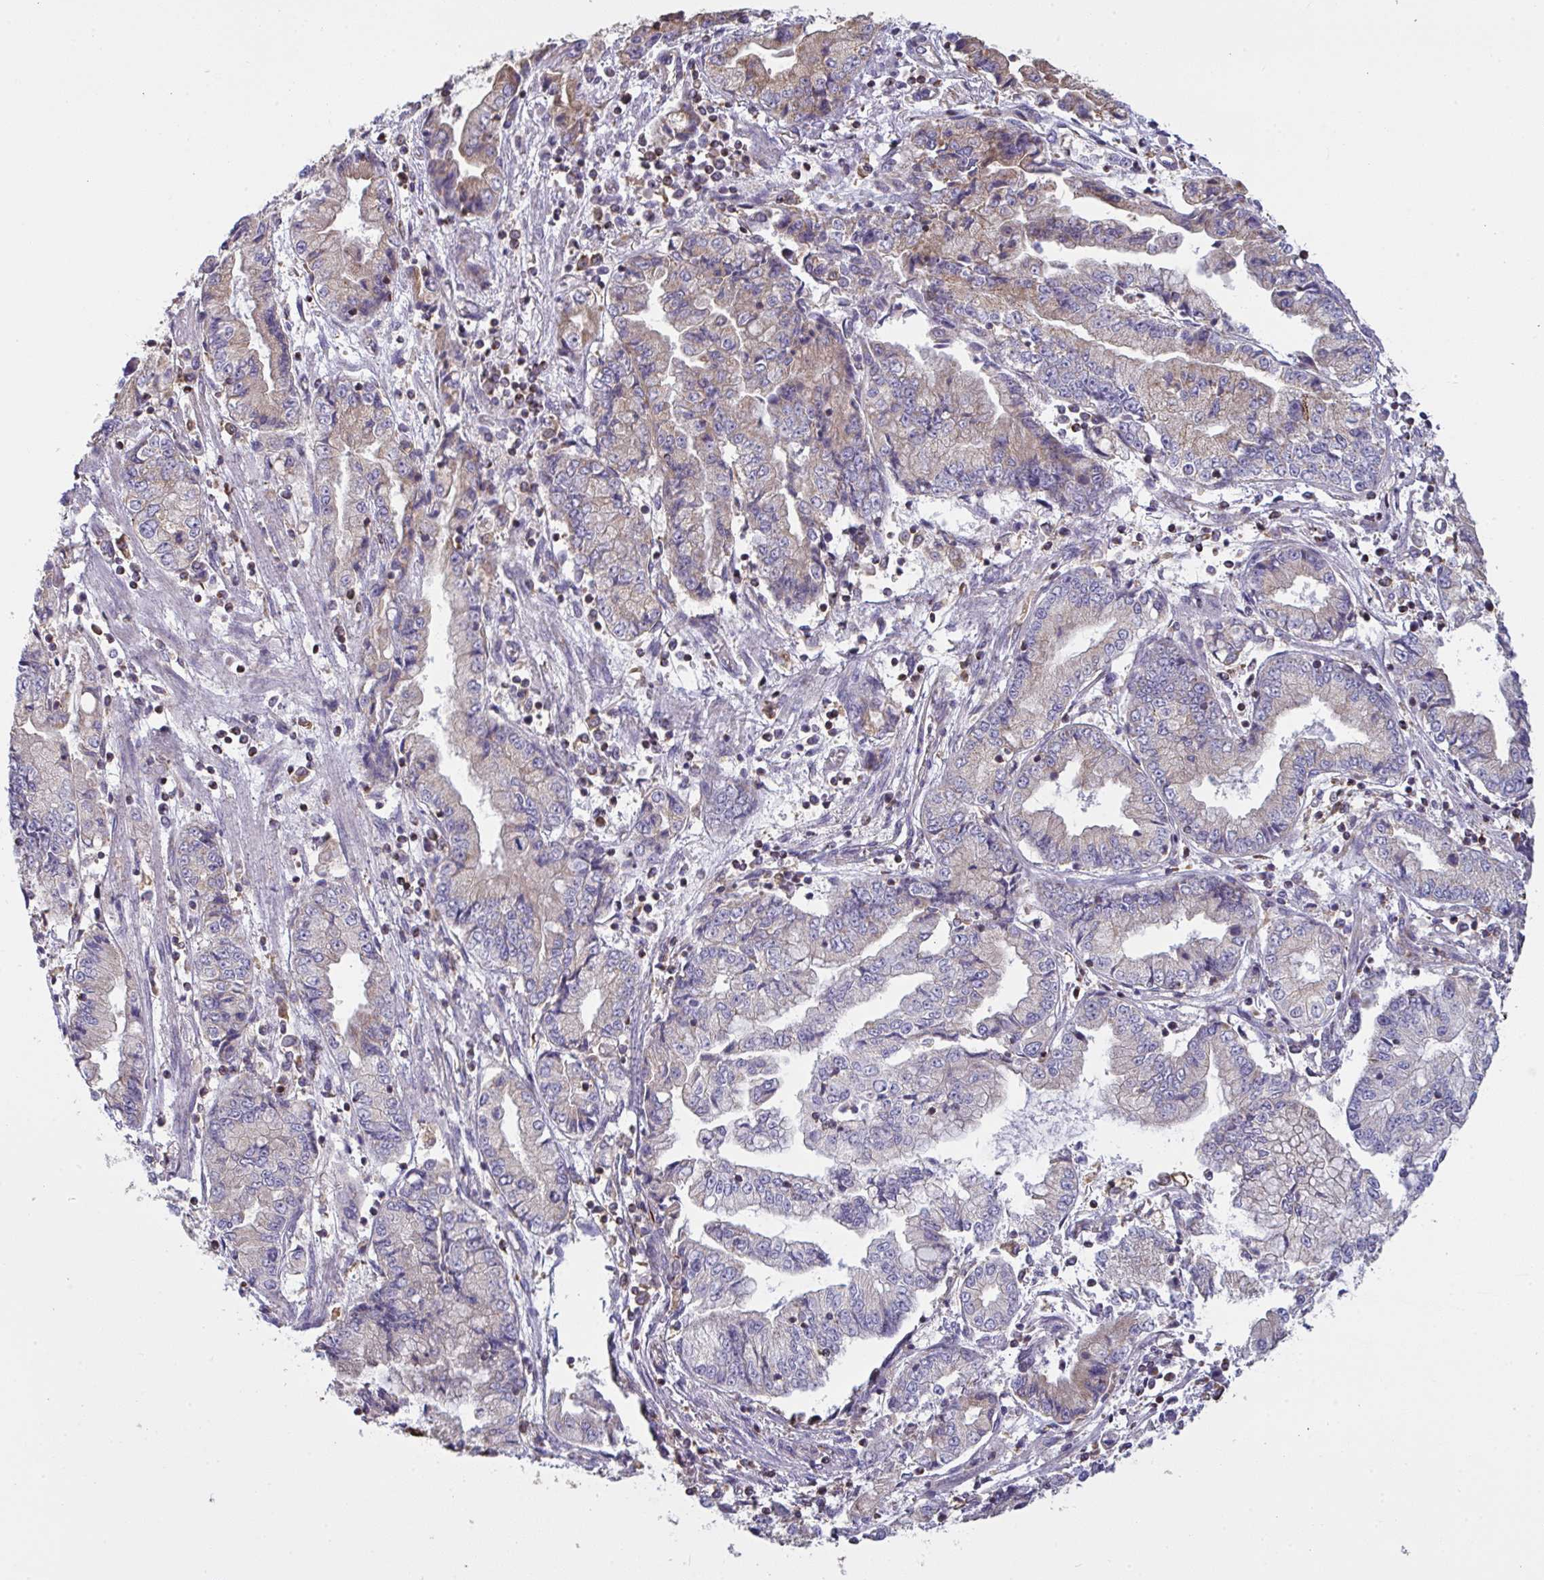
{"staining": {"intensity": "weak", "quantity": "25%-75%", "location": "cytoplasmic/membranous"}, "tissue": "stomach cancer", "cell_type": "Tumor cells", "image_type": "cancer", "snomed": [{"axis": "morphology", "description": "Adenocarcinoma, NOS"}, {"axis": "topography", "description": "Stomach, upper"}], "caption": "An immunohistochemistry (IHC) micrograph of tumor tissue is shown. Protein staining in brown shows weak cytoplasmic/membranous positivity in adenocarcinoma (stomach) within tumor cells.", "gene": "MICOS10", "patient": {"sex": "female", "age": 74}}